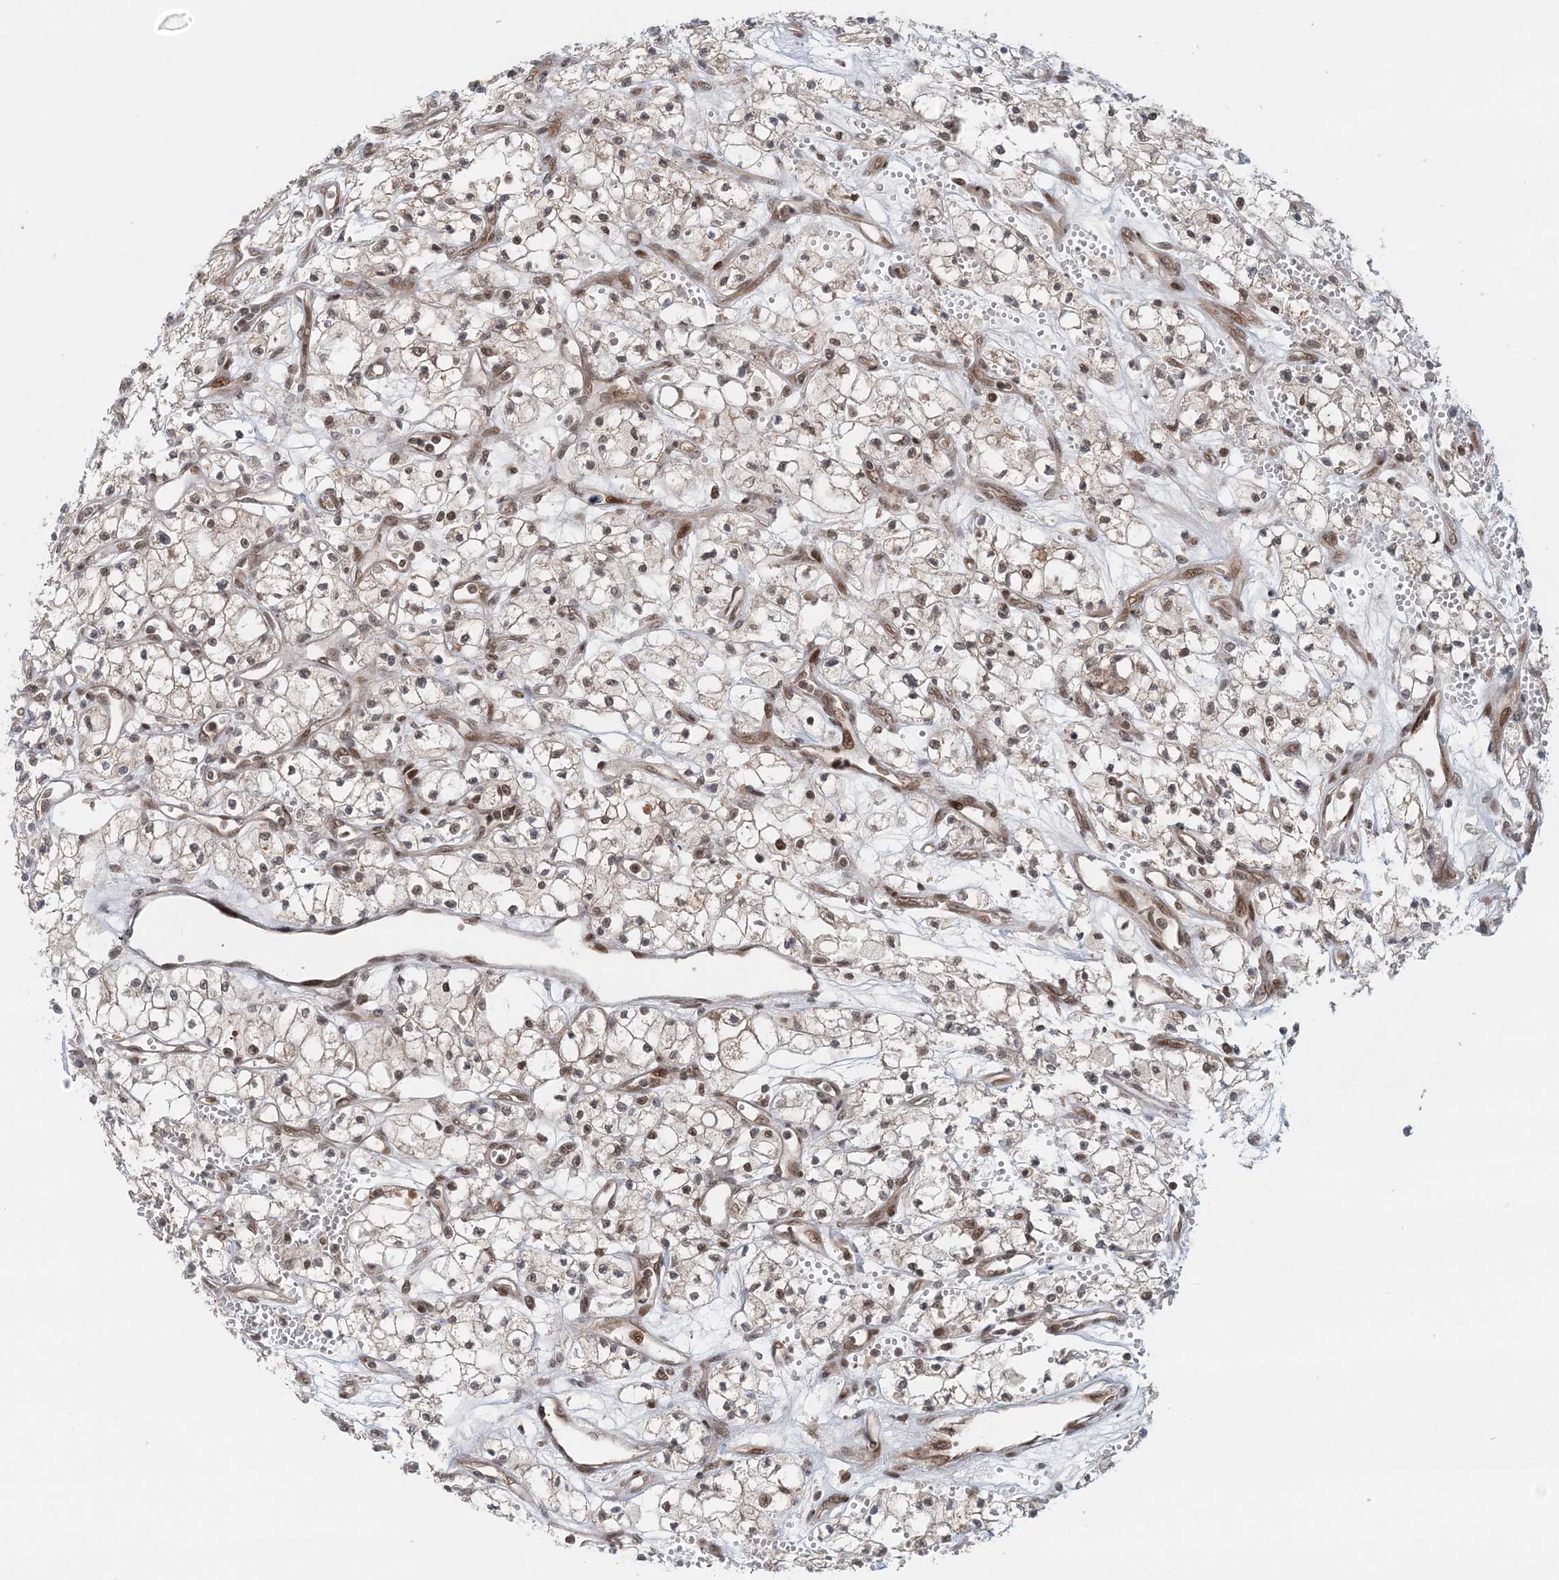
{"staining": {"intensity": "weak", "quantity": "25%-75%", "location": "nuclear"}, "tissue": "renal cancer", "cell_type": "Tumor cells", "image_type": "cancer", "snomed": [{"axis": "morphology", "description": "Adenocarcinoma, NOS"}, {"axis": "topography", "description": "Kidney"}], "caption": "Renal cancer stained with a brown dye exhibits weak nuclear positive staining in approximately 25%-75% of tumor cells.", "gene": "NOA1", "patient": {"sex": "male", "age": 59}}